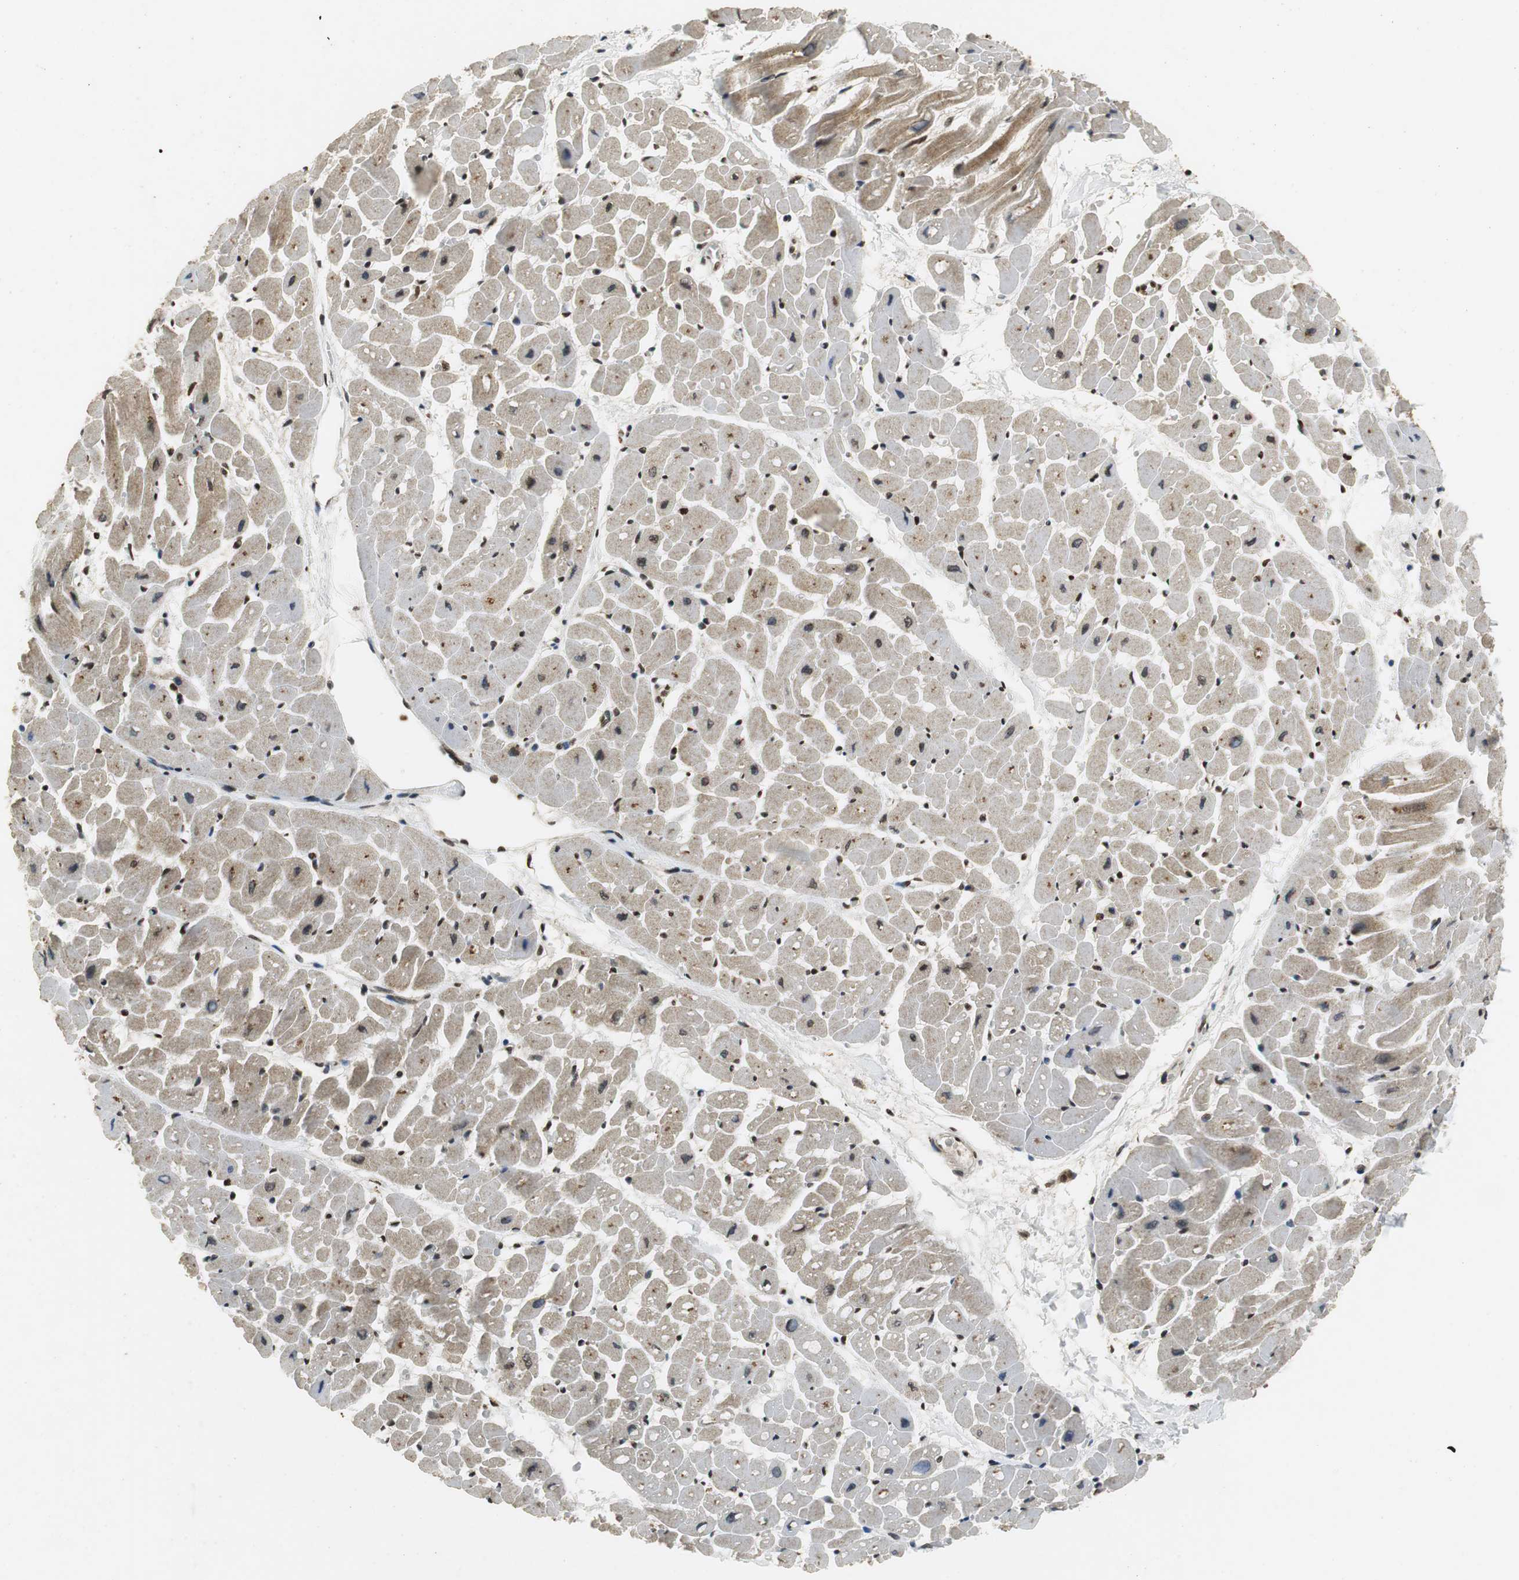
{"staining": {"intensity": "moderate", "quantity": ">75%", "location": "cytoplasmic/membranous"}, "tissue": "heart muscle", "cell_type": "Cardiomyocytes", "image_type": "normal", "snomed": [{"axis": "morphology", "description": "Normal tissue, NOS"}, {"axis": "topography", "description": "Heart"}], "caption": "Immunohistochemical staining of normal heart muscle shows moderate cytoplasmic/membranous protein expression in about >75% of cardiomyocytes.", "gene": "ORM1", "patient": {"sex": "male", "age": 45}}